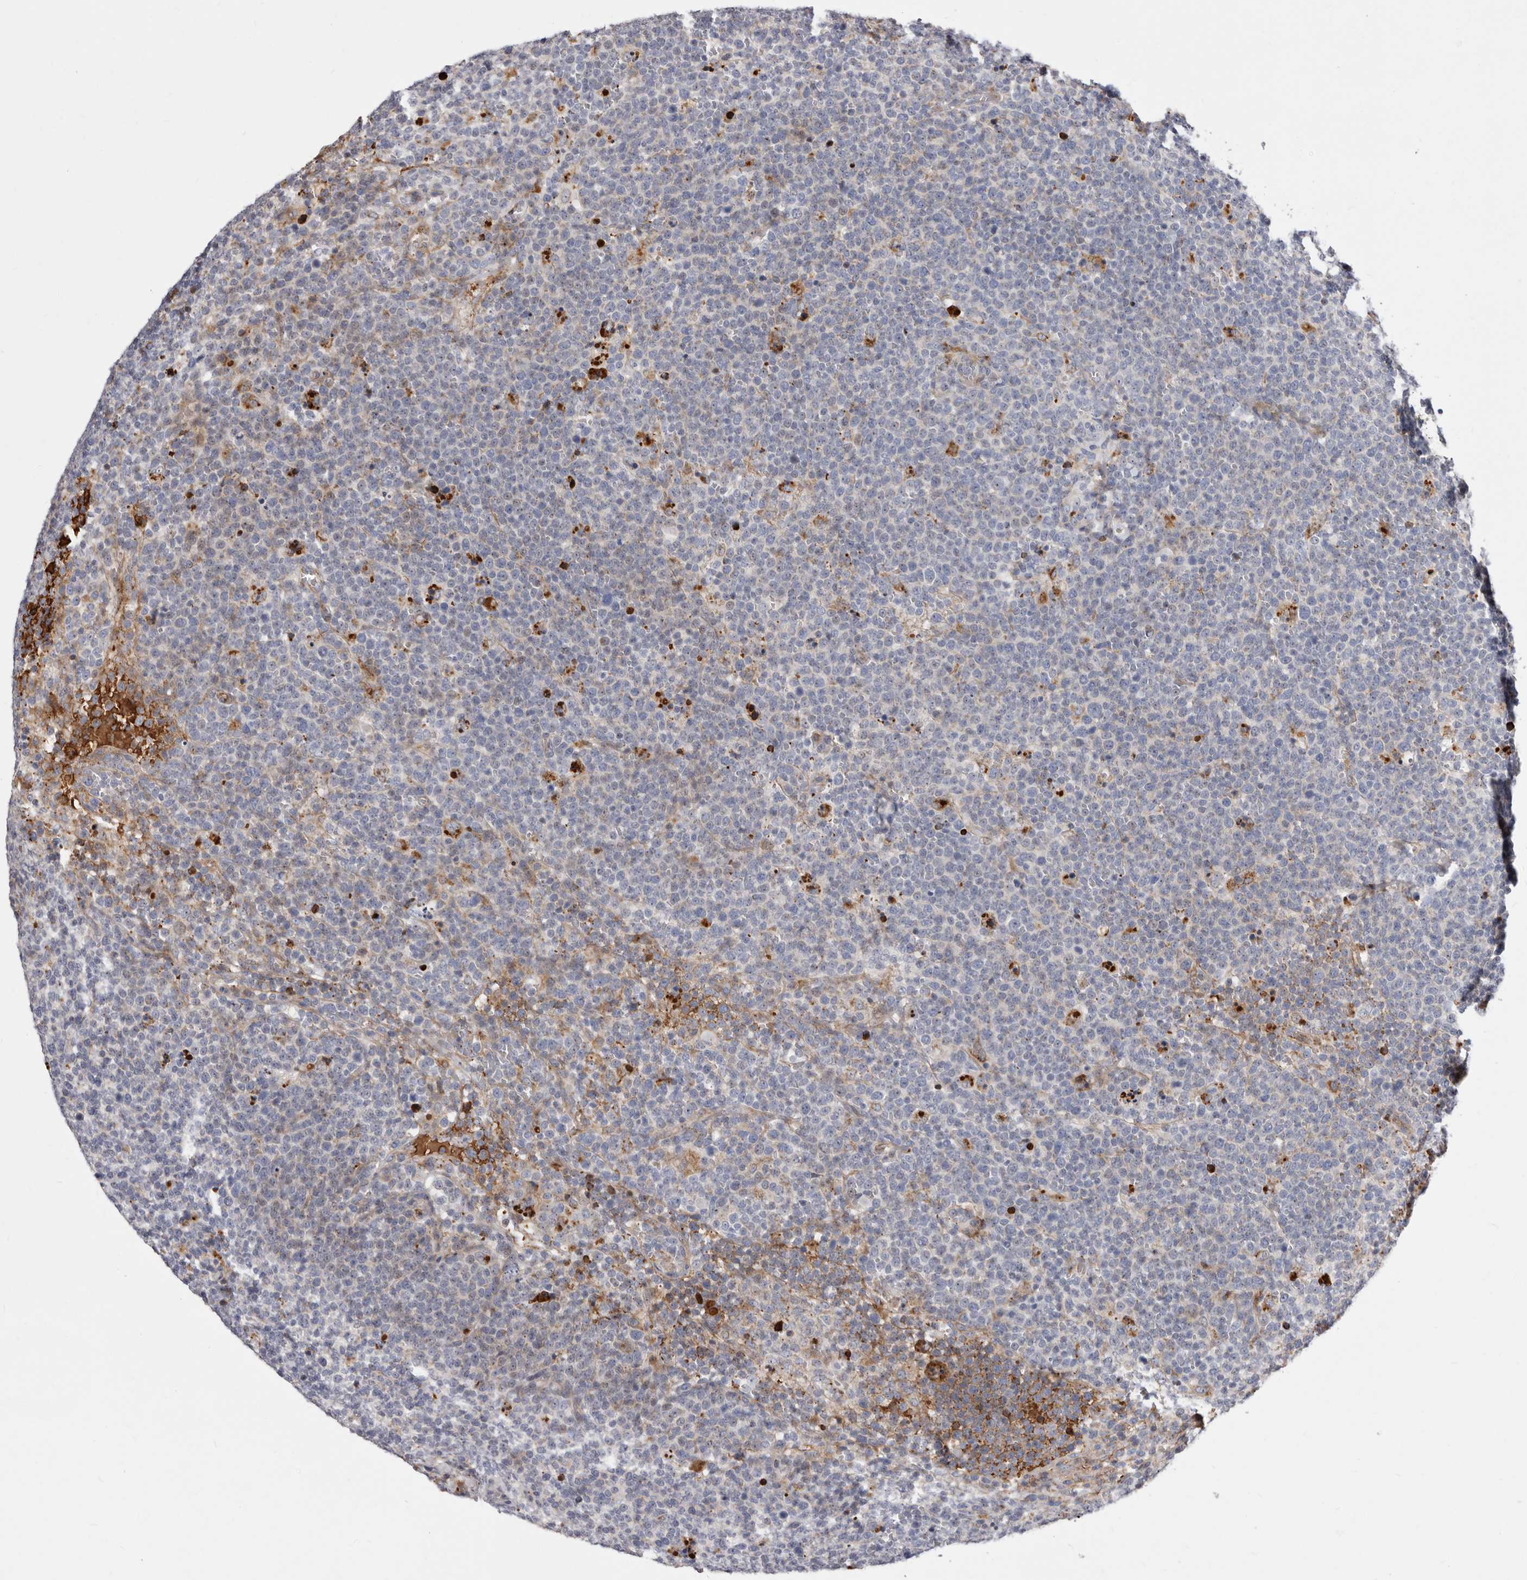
{"staining": {"intensity": "negative", "quantity": "none", "location": "none"}, "tissue": "lymphoma", "cell_type": "Tumor cells", "image_type": "cancer", "snomed": [{"axis": "morphology", "description": "Malignant lymphoma, non-Hodgkin's type, High grade"}, {"axis": "topography", "description": "Lymph node"}], "caption": "Immunohistochemistry (IHC) photomicrograph of malignant lymphoma, non-Hodgkin's type (high-grade) stained for a protein (brown), which displays no positivity in tumor cells.", "gene": "NUBPL", "patient": {"sex": "male", "age": 61}}